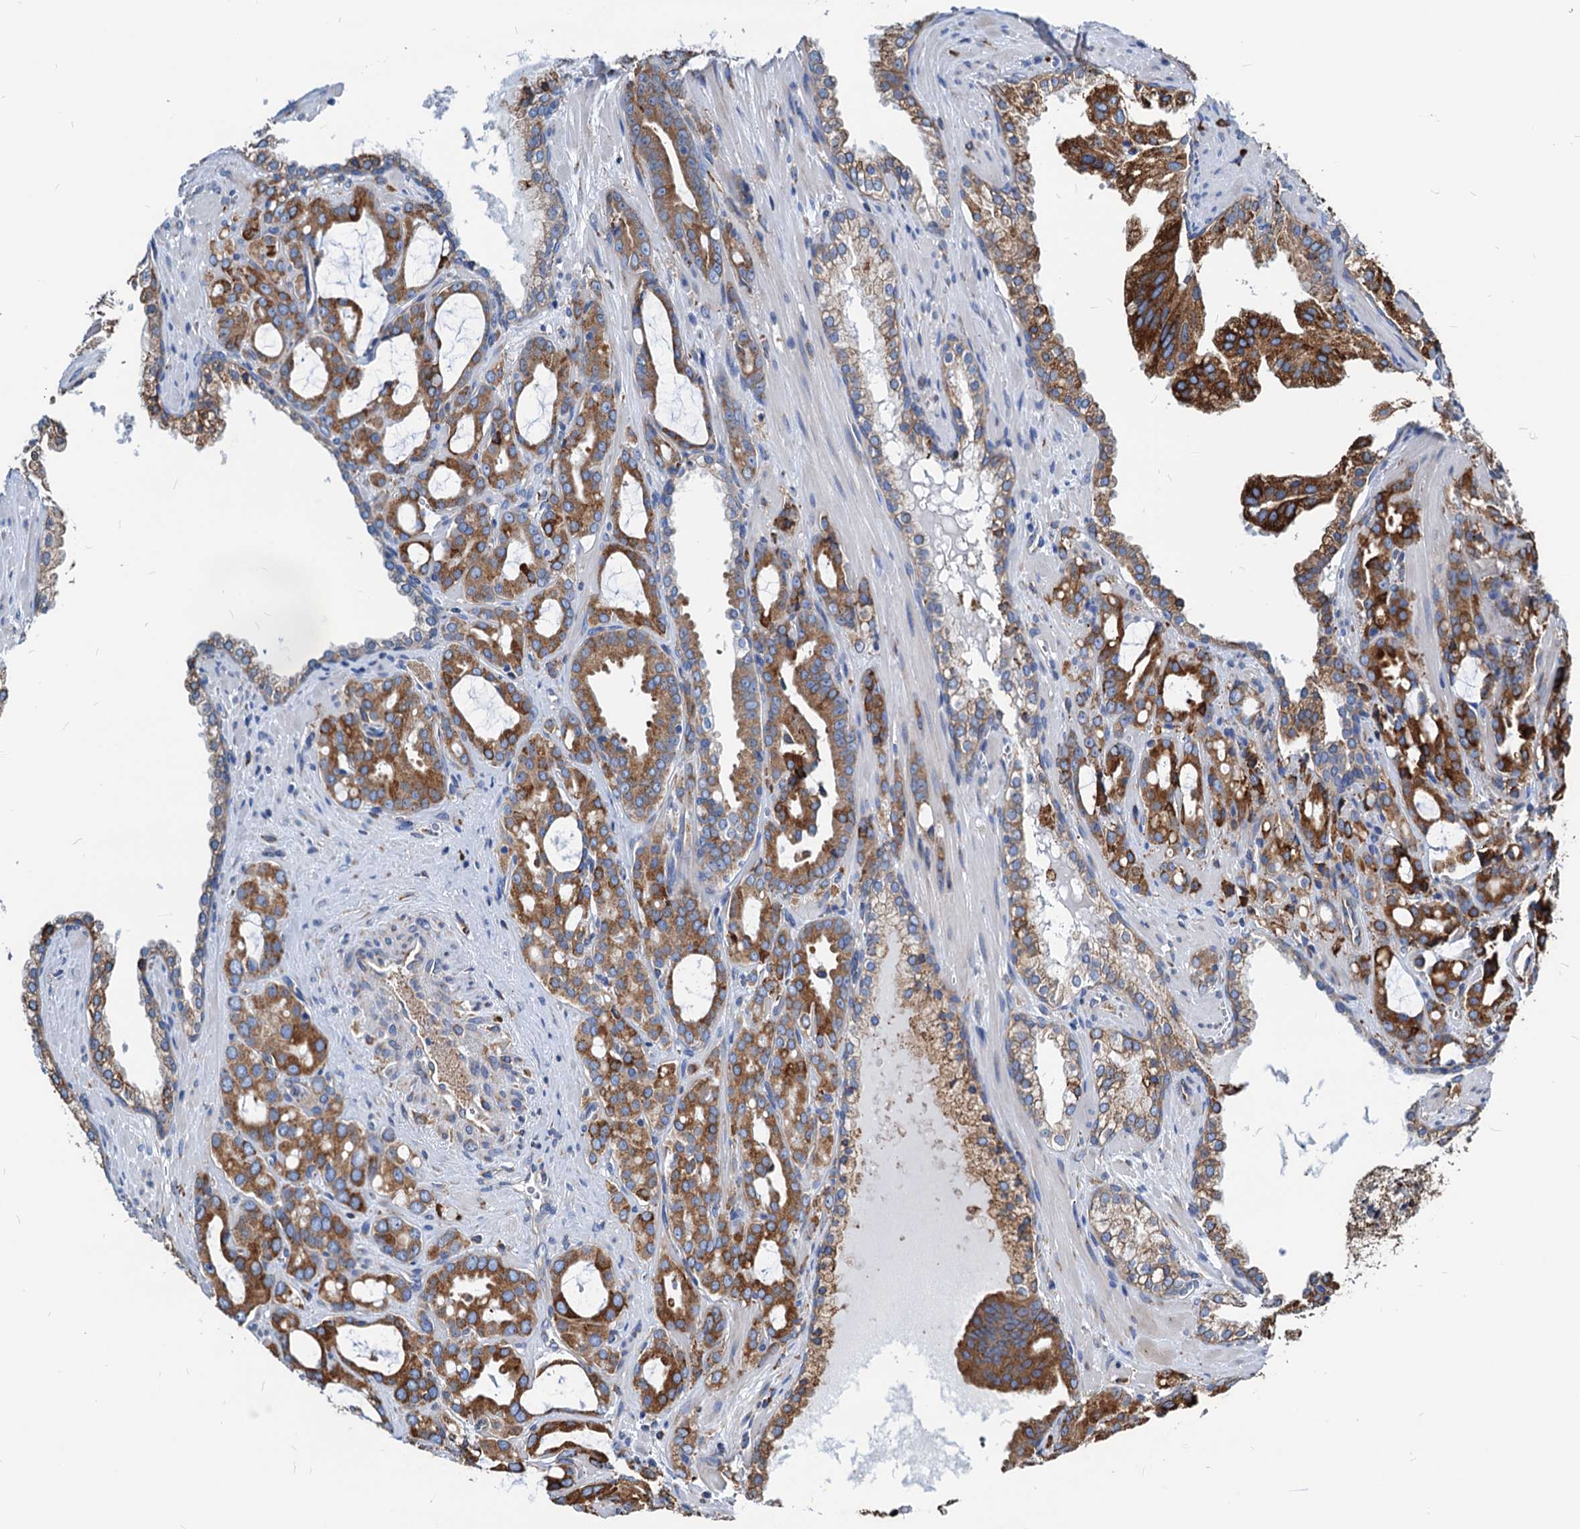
{"staining": {"intensity": "moderate", "quantity": ">75%", "location": "cytoplasmic/membranous"}, "tissue": "prostate cancer", "cell_type": "Tumor cells", "image_type": "cancer", "snomed": [{"axis": "morphology", "description": "Adenocarcinoma, High grade"}, {"axis": "topography", "description": "Prostate"}], "caption": "Brown immunohistochemical staining in human high-grade adenocarcinoma (prostate) reveals moderate cytoplasmic/membranous positivity in approximately >75% of tumor cells.", "gene": "HSPA5", "patient": {"sex": "male", "age": 72}}